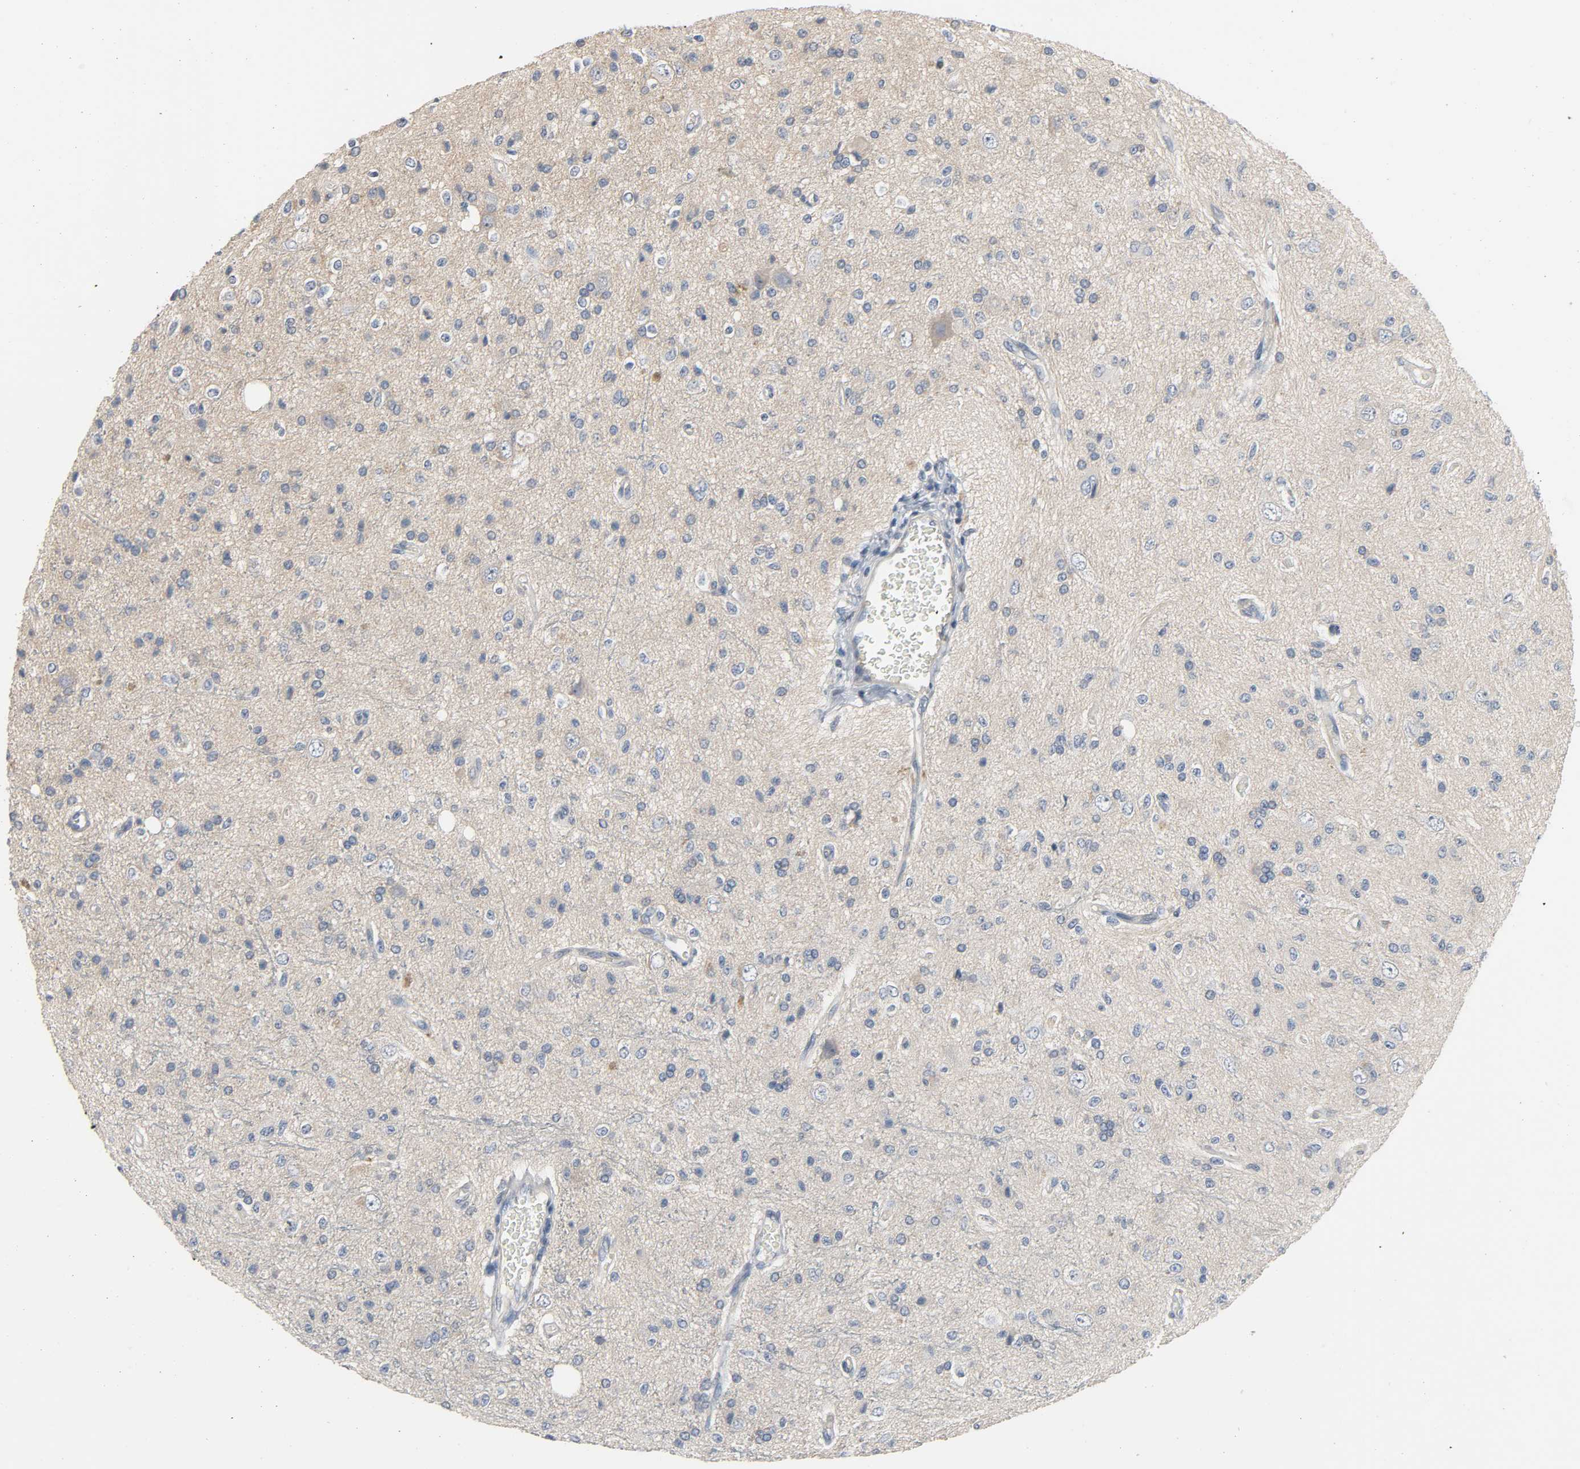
{"staining": {"intensity": "moderate", "quantity": "<25%", "location": "cytoplasmic/membranous"}, "tissue": "glioma", "cell_type": "Tumor cells", "image_type": "cancer", "snomed": [{"axis": "morphology", "description": "Glioma, malignant, High grade"}, {"axis": "topography", "description": "Brain"}], "caption": "Moderate cytoplasmic/membranous positivity is seen in approximately <25% of tumor cells in malignant high-grade glioma. (Brightfield microscopy of DAB IHC at high magnification).", "gene": "LIMCH1", "patient": {"sex": "male", "age": 47}}